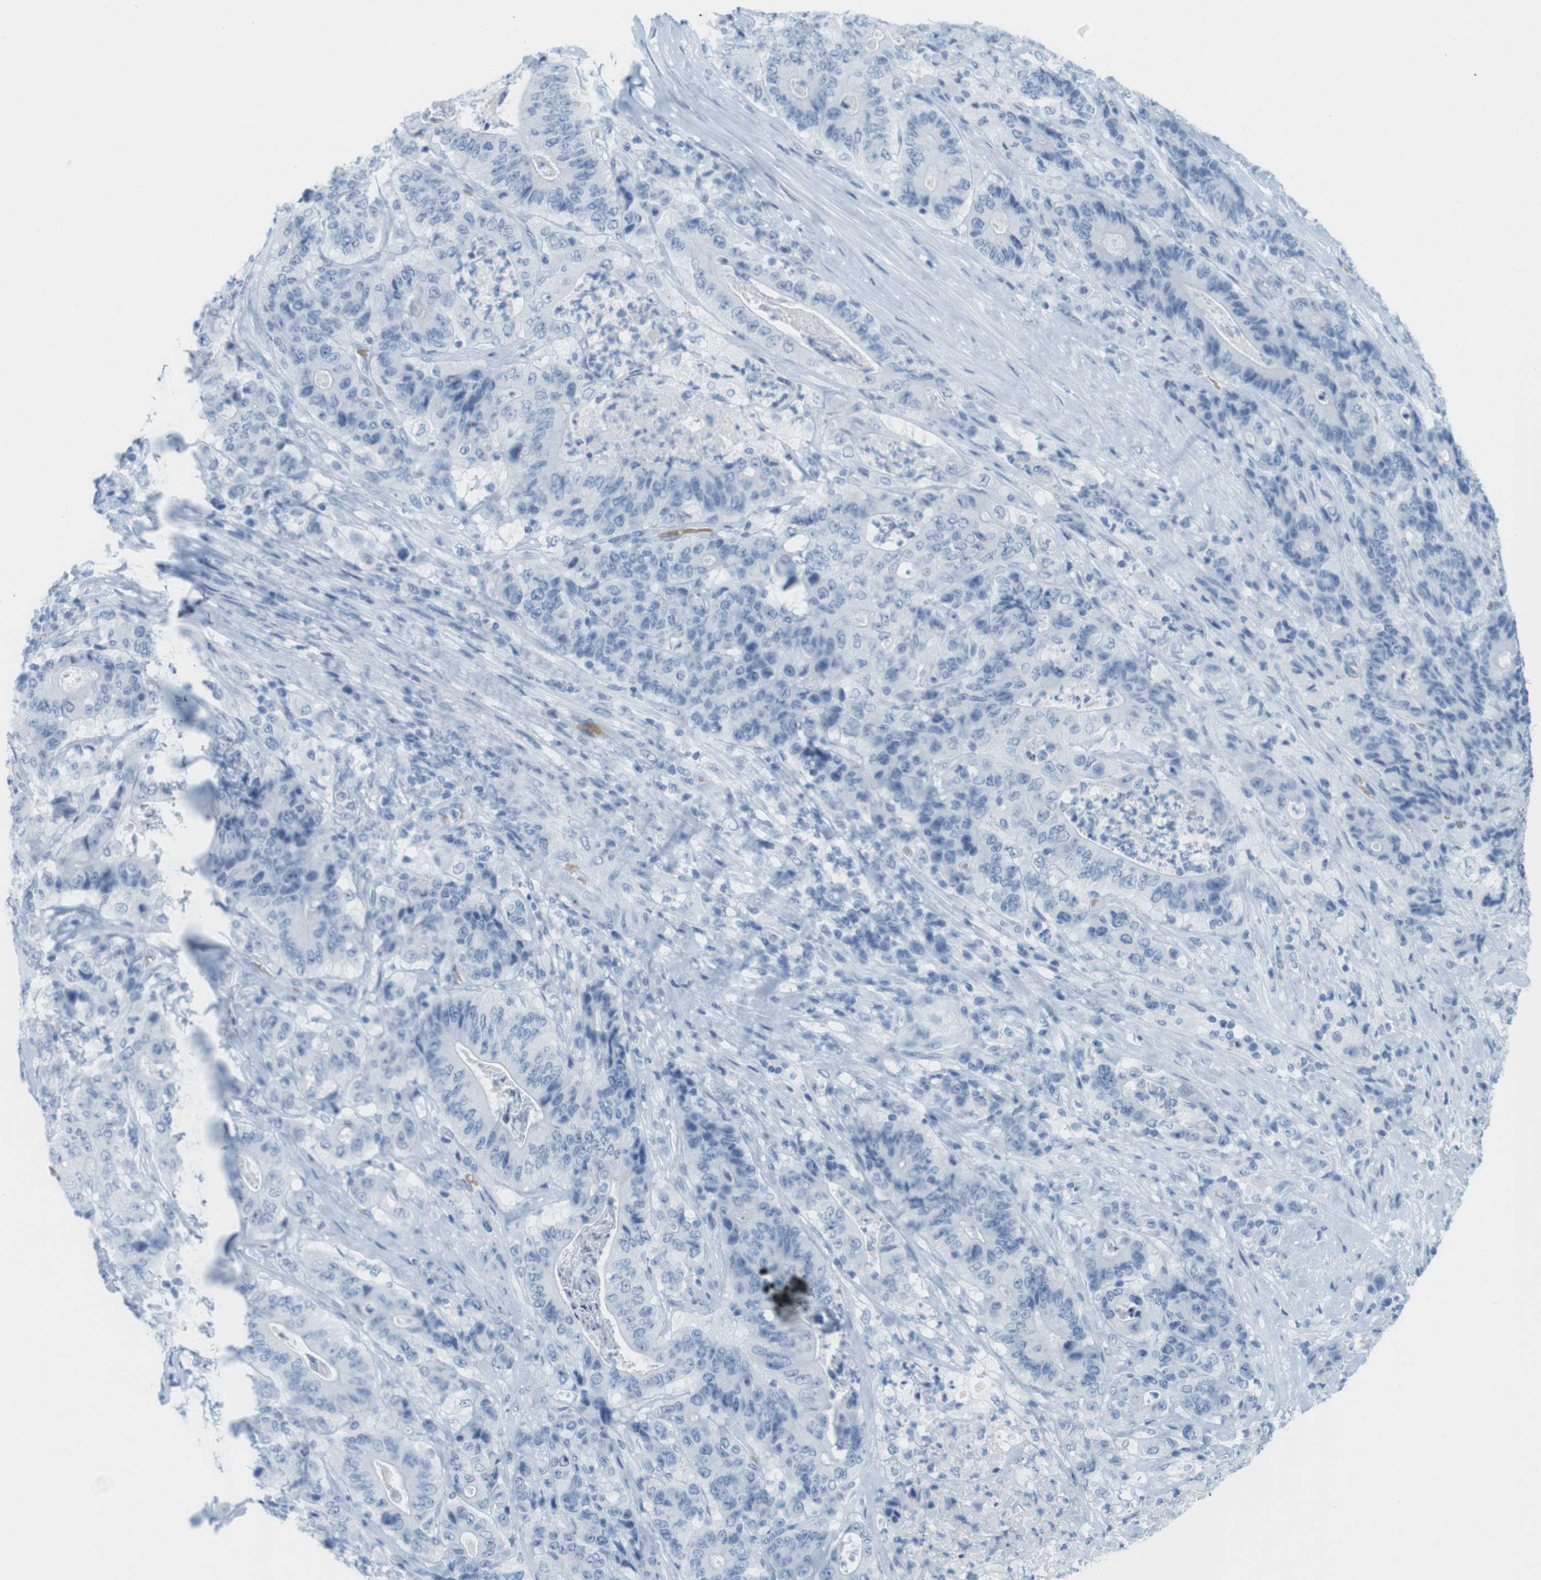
{"staining": {"intensity": "negative", "quantity": "none", "location": "none"}, "tissue": "stomach cancer", "cell_type": "Tumor cells", "image_type": "cancer", "snomed": [{"axis": "morphology", "description": "Adenocarcinoma, NOS"}, {"axis": "topography", "description": "Stomach"}], "caption": "DAB immunohistochemical staining of human stomach adenocarcinoma displays no significant staining in tumor cells.", "gene": "TNNT2", "patient": {"sex": "female", "age": 73}}